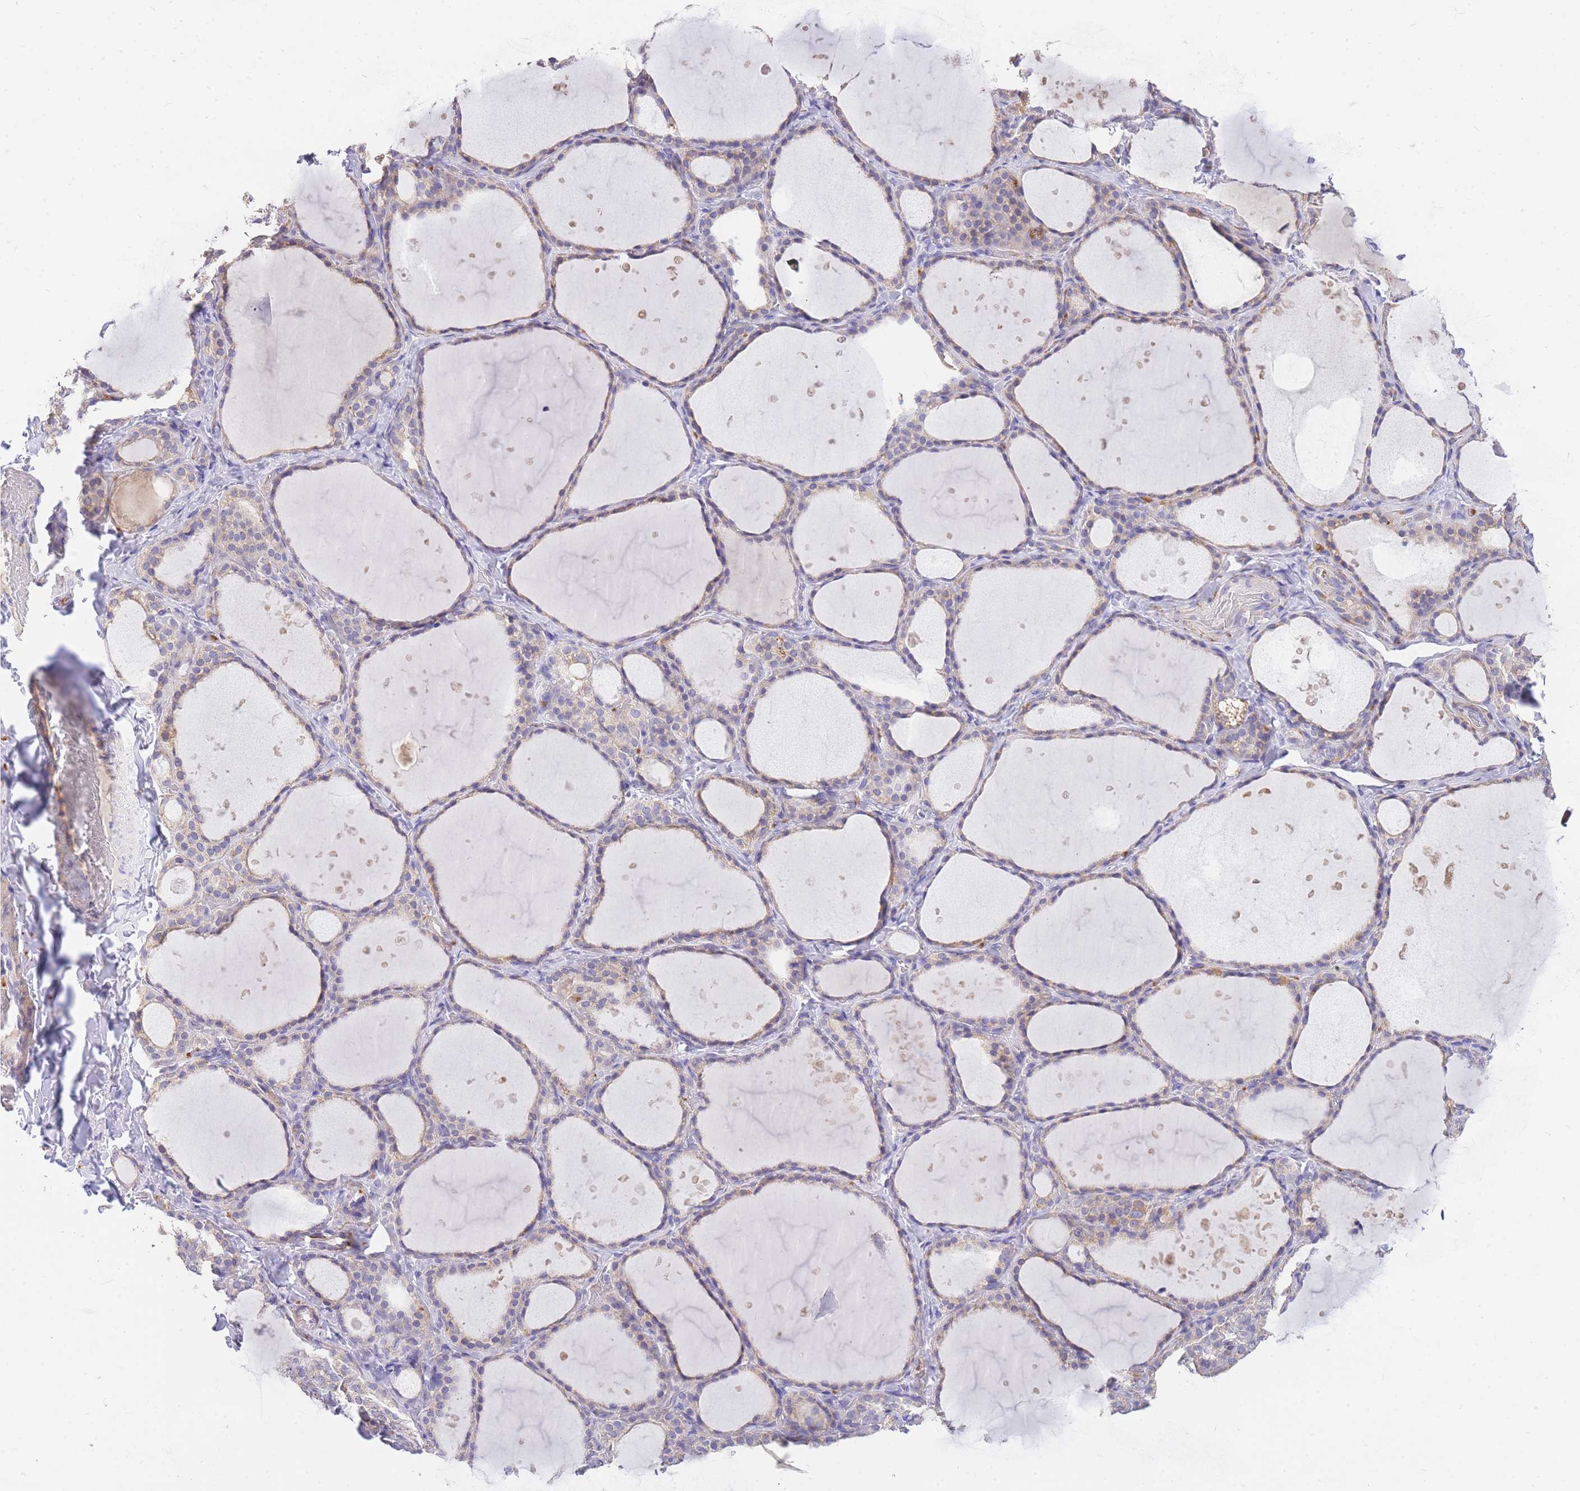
{"staining": {"intensity": "negative", "quantity": "none", "location": "none"}, "tissue": "thyroid gland", "cell_type": "Glandular cells", "image_type": "normal", "snomed": [{"axis": "morphology", "description": "Normal tissue, NOS"}, {"axis": "topography", "description": "Thyroid gland"}], "caption": "High power microscopy micrograph of an IHC photomicrograph of unremarkable thyroid gland, revealing no significant expression in glandular cells.", "gene": "C2orf88", "patient": {"sex": "female", "age": 44}}